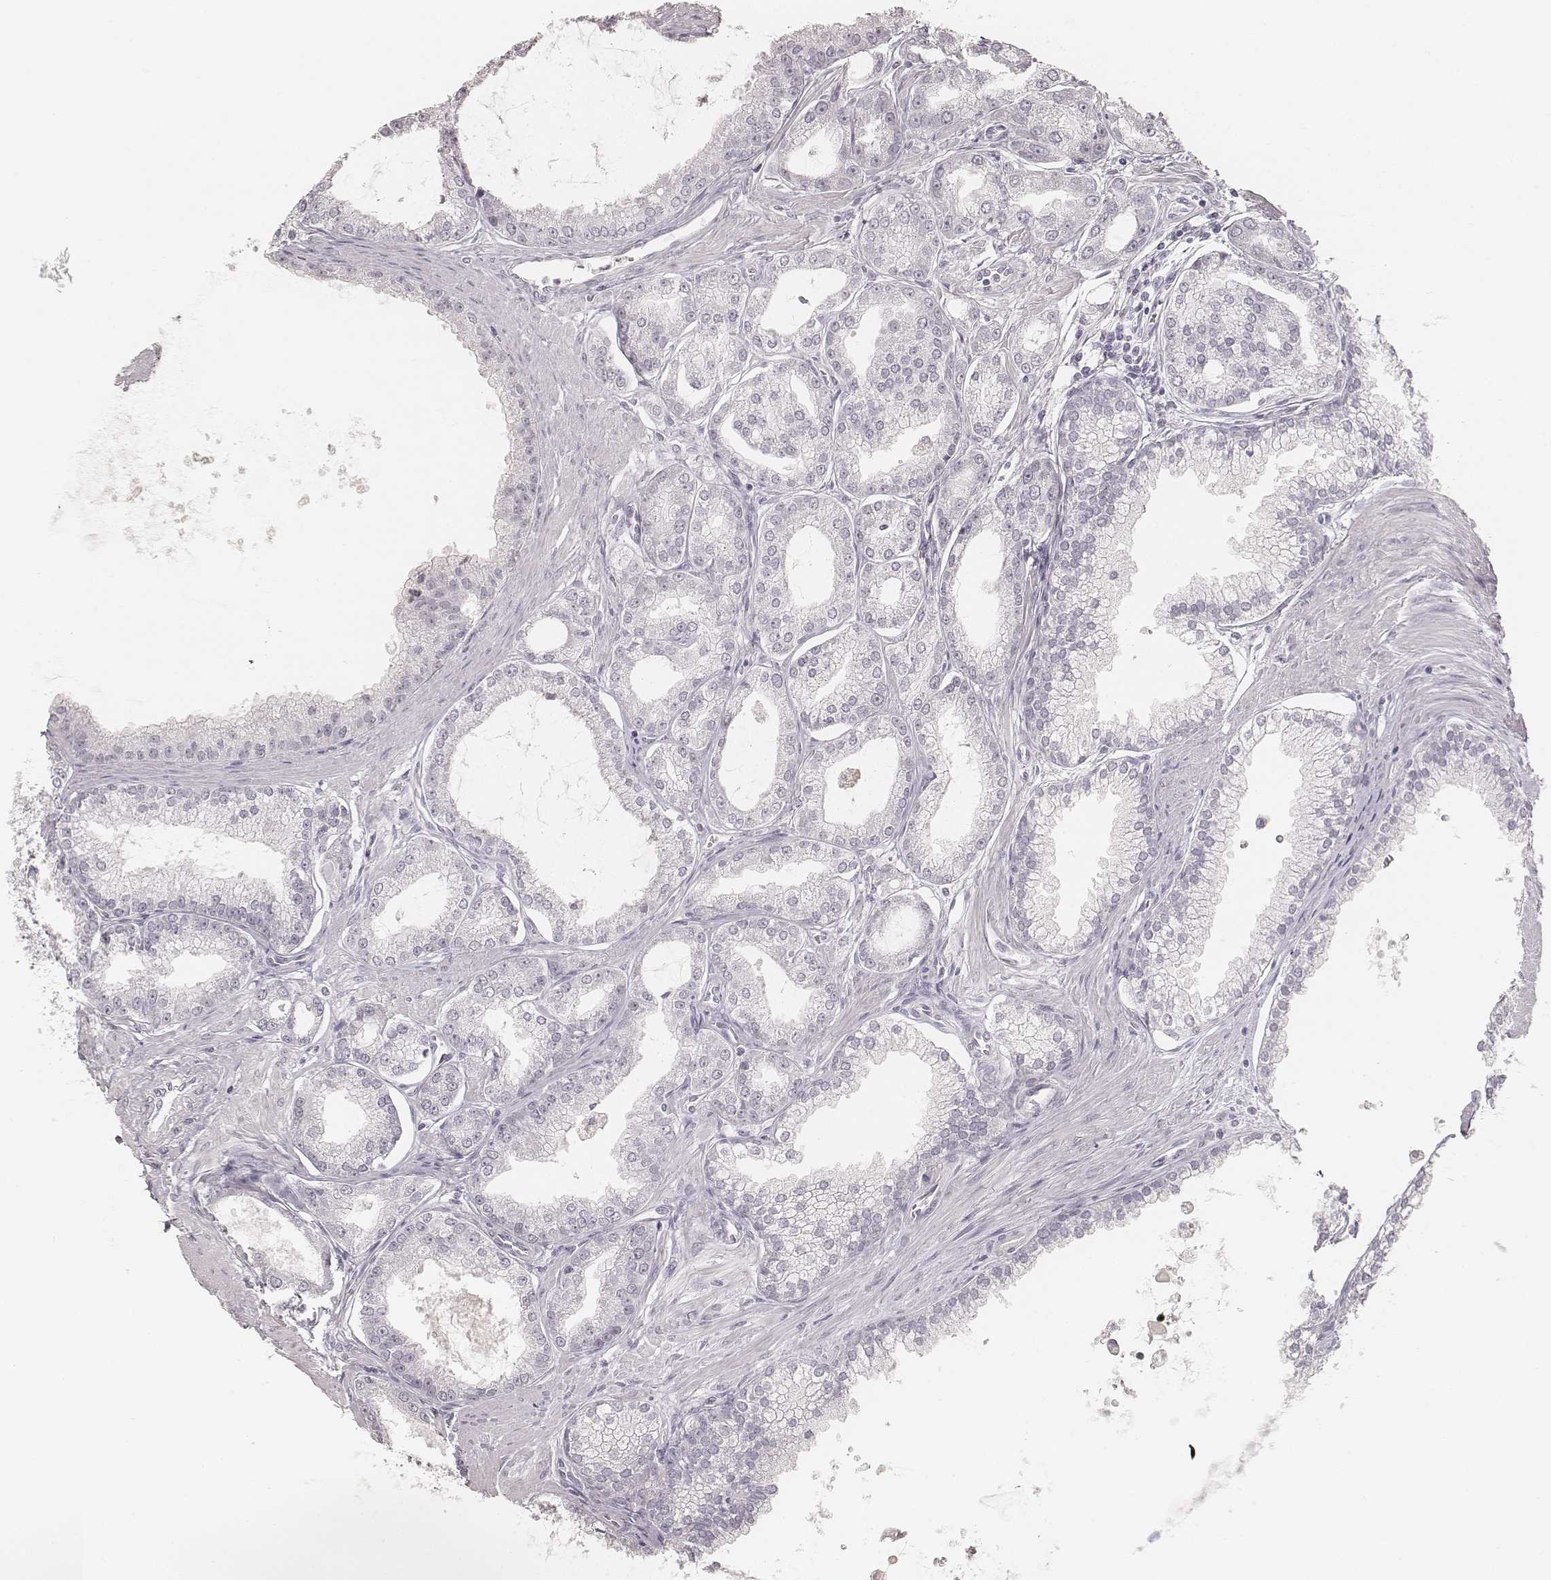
{"staining": {"intensity": "negative", "quantity": "none", "location": "none"}, "tissue": "prostate cancer", "cell_type": "Tumor cells", "image_type": "cancer", "snomed": [{"axis": "morphology", "description": "Adenocarcinoma, NOS"}, {"axis": "topography", "description": "Prostate"}], "caption": "Image shows no protein staining in tumor cells of prostate cancer tissue. (DAB (3,3'-diaminobenzidine) IHC visualized using brightfield microscopy, high magnification).", "gene": "HNF4G", "patient": {"sex": "male", "age": 71}}